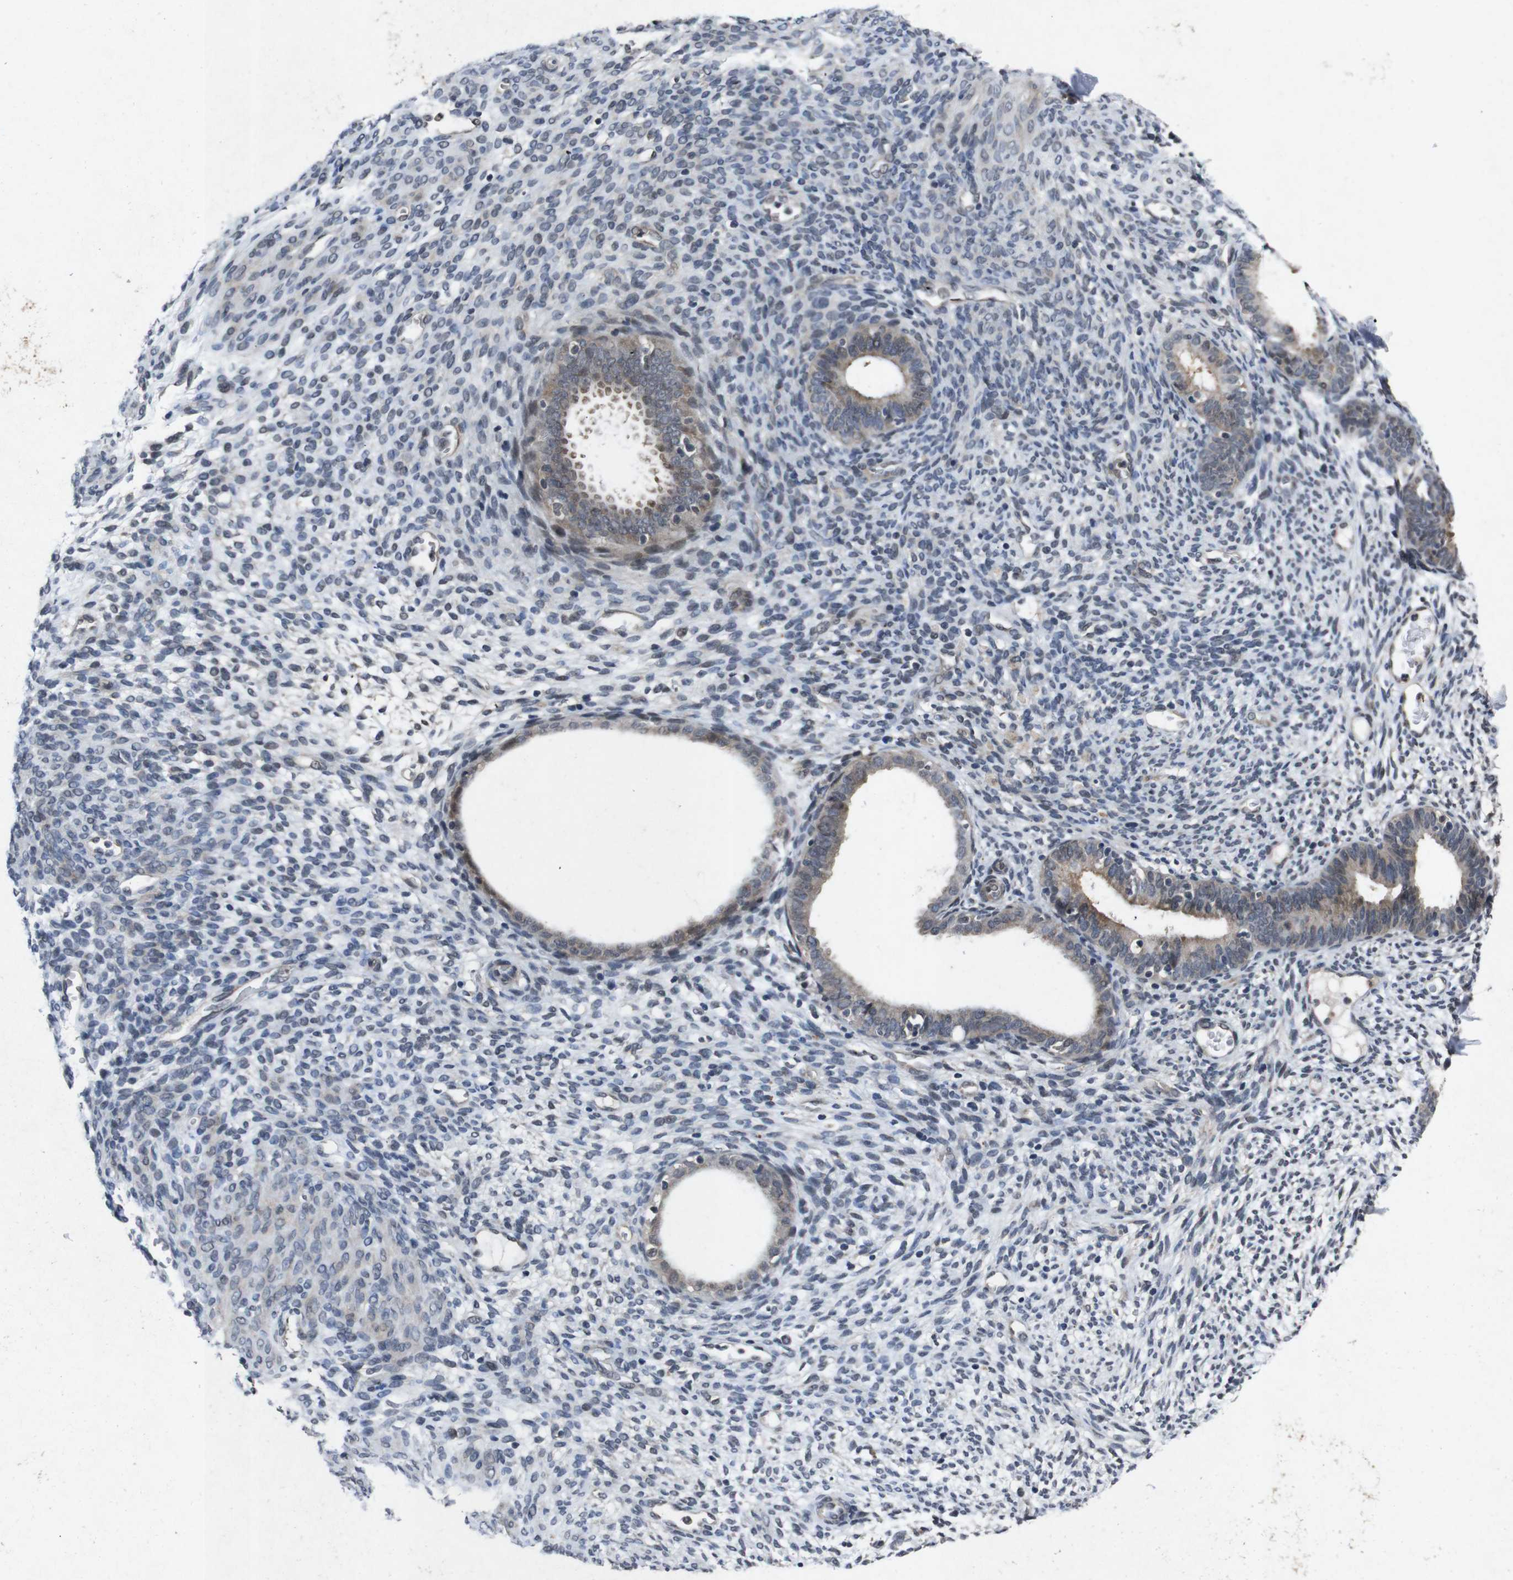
{"staining": {"intensity": "negative", "quantity": "none", "location": "none"}, "tissue": "endometrium", "cell_type": "Cells in endometrial stroma", "image_type": "normal", "snomed": [{"axis": "morphology", "description": "Normal tissue, NOS"}, {"axis": "morphology", "description": "Atrophy, NOS"}, {"axis": "topography", "description": "Uterus"}, {"axis": "topography", "description": "Endometrium"}], "caption": "The image demonstrates no significant positivity in cells in endometrial stroma of endometrium.", "gene": "AKT3", "patient": {"sex": "female", "age": 68}}